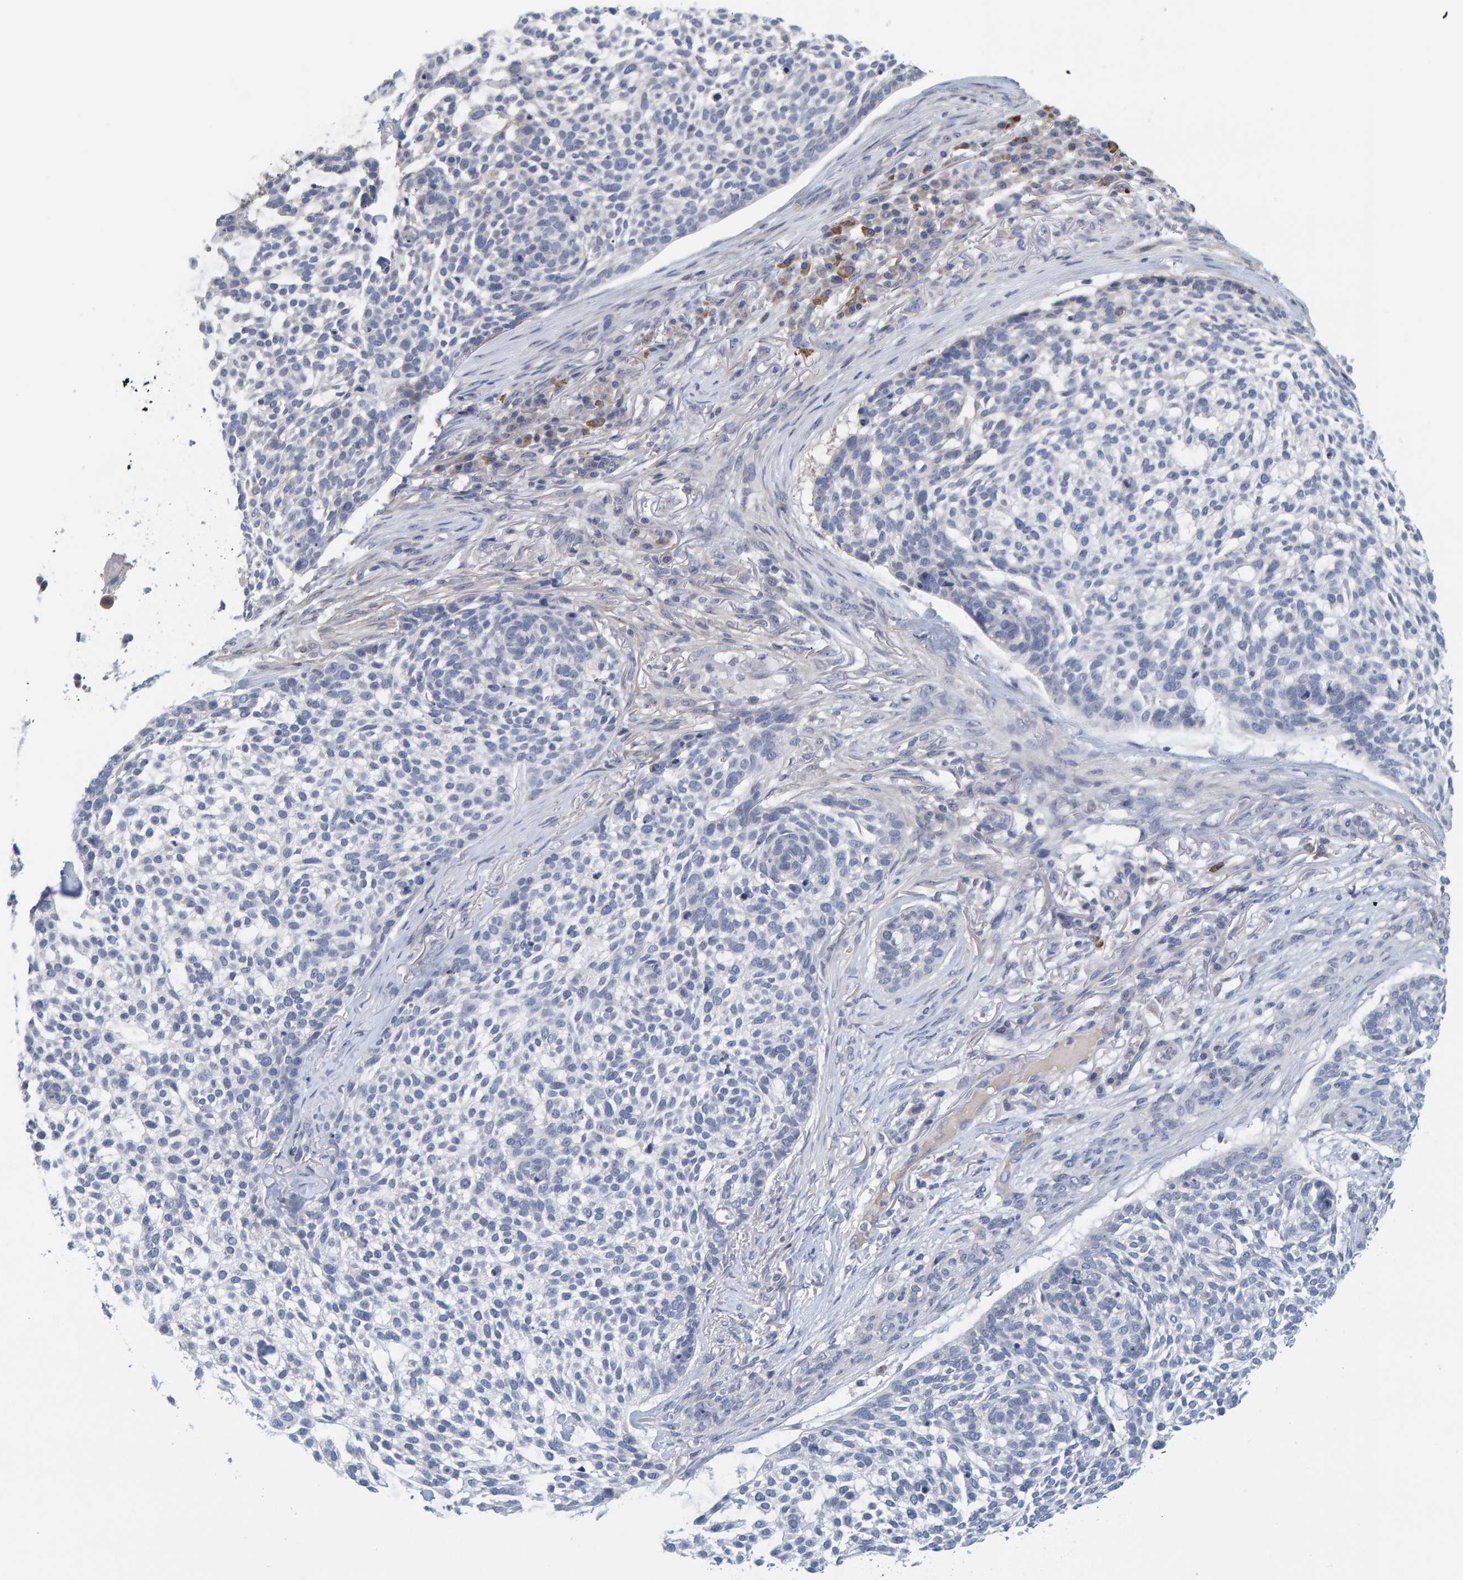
{"staining": {"intensity": "negative", "quantity": "none", "location": "none"}, "tissue": "skin cancer", "cell_type": "Tumor cells", "image_type": "cancer", "snomed": [{"axis": "morphology", "description": "Basal cell carcinoma"}, {"axis": "topography", "description": "Skin"}], "caption": "A high-resolution photomicrograph shows immunohistochemistry (IHC) staining of skin basal cell carcinoma, which exhibits no significant expression in tumor cells.", "gene": "ZNF77", "patient": {"sex": "female", "age": 64}}